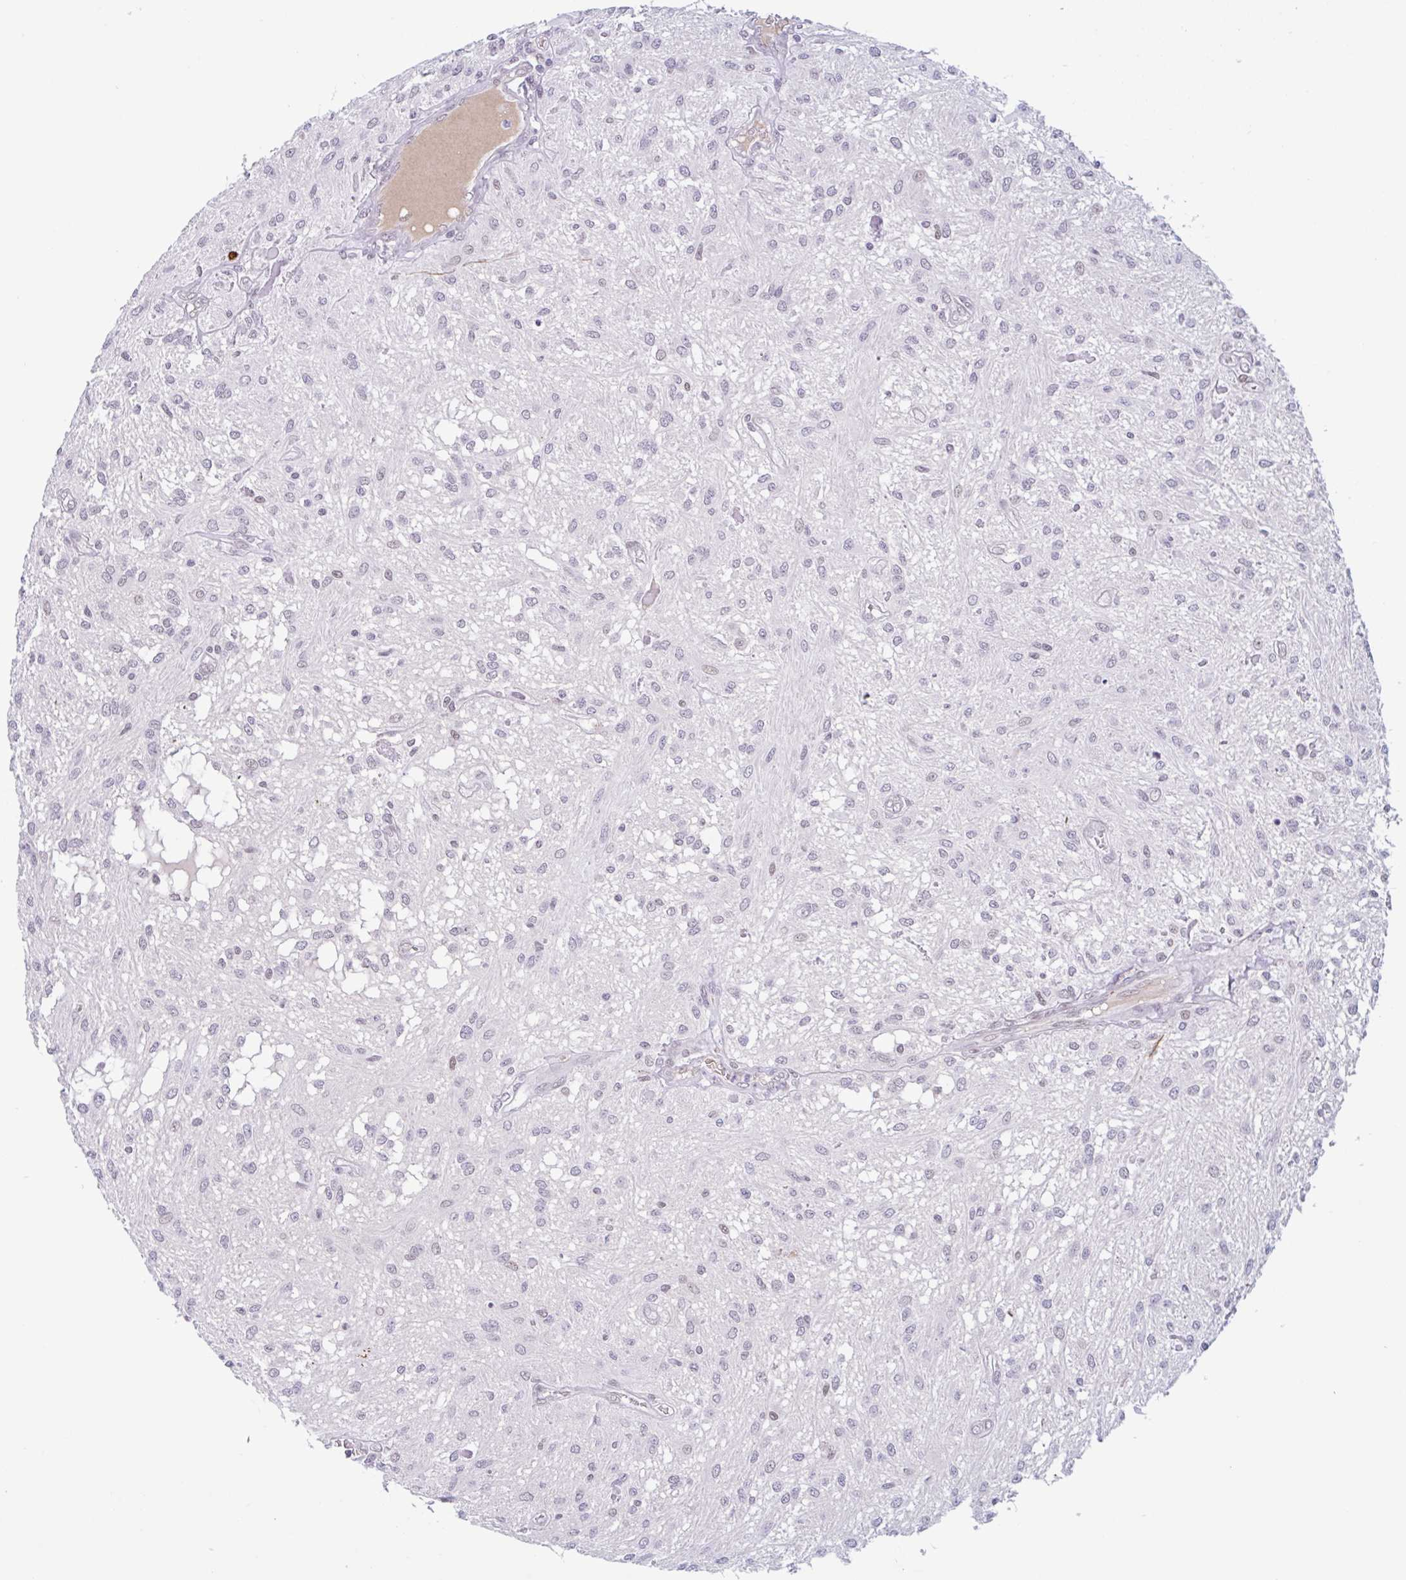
{"staining": {"intensity": "negative", "quantity": "none", "location": "none"}, "tissue": "glioma", "cell_type": "Tumor cells", "image_type": "cancer", "snomed": [{"axis": "morphology", "description": "Glioma, malignant, Low grade"}, {"axis": "topography", "description": "Cerebellum"}], "caption": "Image shows no significant protein expression in tumor cells of glioma.", "gene": "PLG", "patient": {"sex": "female", "age": 14}}